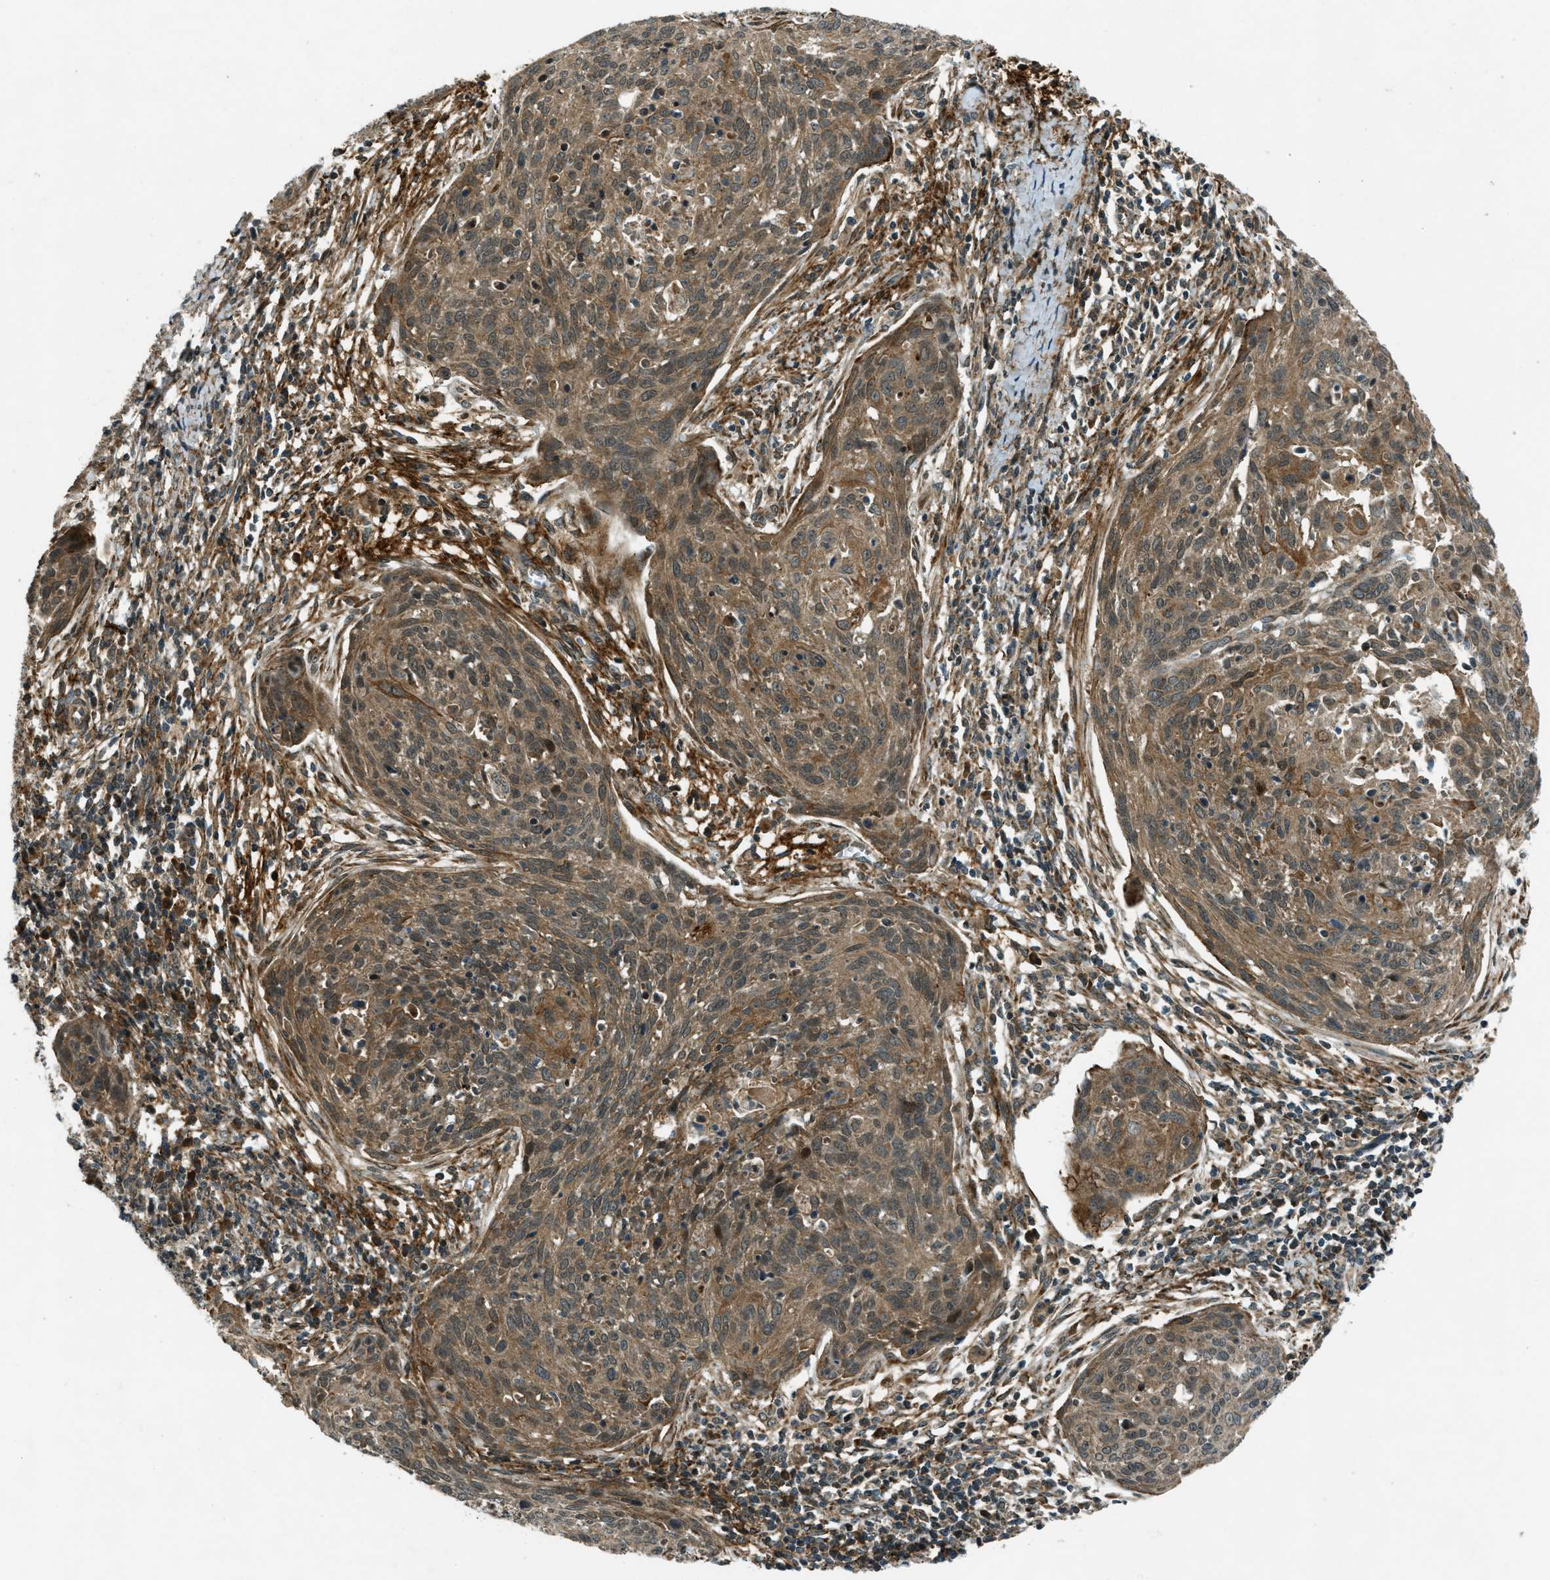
{"staining": {"intensity": "moderate", "quantity": ">75%", "location": "cytoplasmic/membranous"}, "tissue": "cervical cancer", "cell_type": "Tumor cells", "image_type": "cancer", "snomed": [{"axis": "morphology", "description": "Squamous cell carcinoma, NOS"}, {"axis": "topography", "description": "Cervix"}], "caption": "IHC photomicrograph of neoplastic tissue: cervical squamous cell carcinoma stained using immunohistochemistry (IHC) exhibits medium levels of moderate protein expression localized specifically in the cytoplasmic/membranous of tumor cells, appearing as a cytoplasmic/membranous brown color.", "gene": "EIF2AK3", "patient": {"sex": "female", "age": 38}}